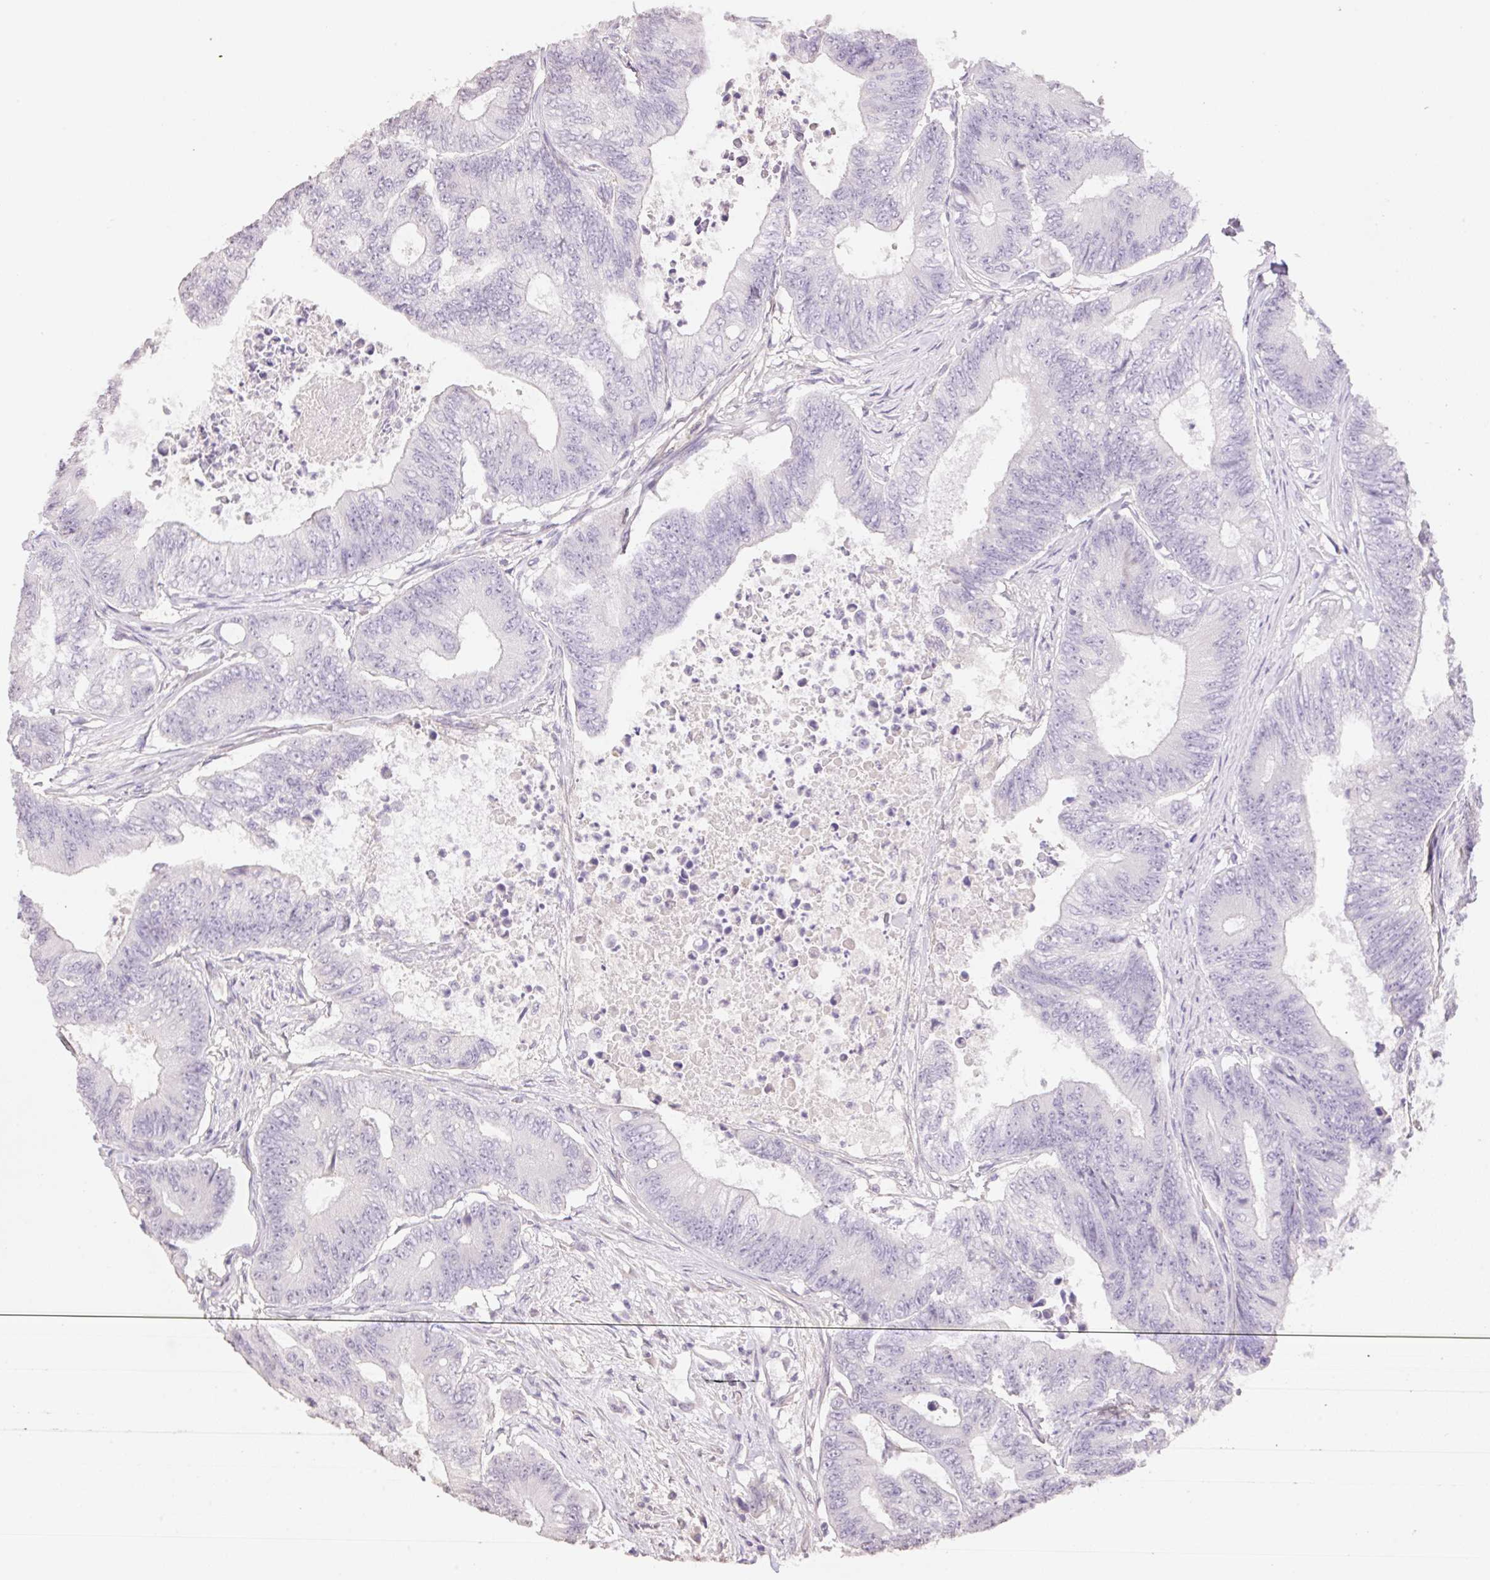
{"staining": {"intensity": "negative", "quantity": "none", "location": "none"}, "tissue": "colorectal cancer", "cell_type": "Tumor cells", "image_type": "cancer", "snomed": [{"axis": "morphology", "description": "Adenocarcinoma, NOS"}, {"axis": "topography", "description": "Colon"}], "caption": "A high-resolution image shows IHC staining of colorectal adenocarcinoma, which shows no significant positivity in tumor cells. The staining was performed using DAB to visualize the protein expression in brown, while the nuclei were stained in blue with hematoxylin (Magnification: 20x).", "gene": "HCRTR2", "patient": {"sex": "female", "age": 48}}